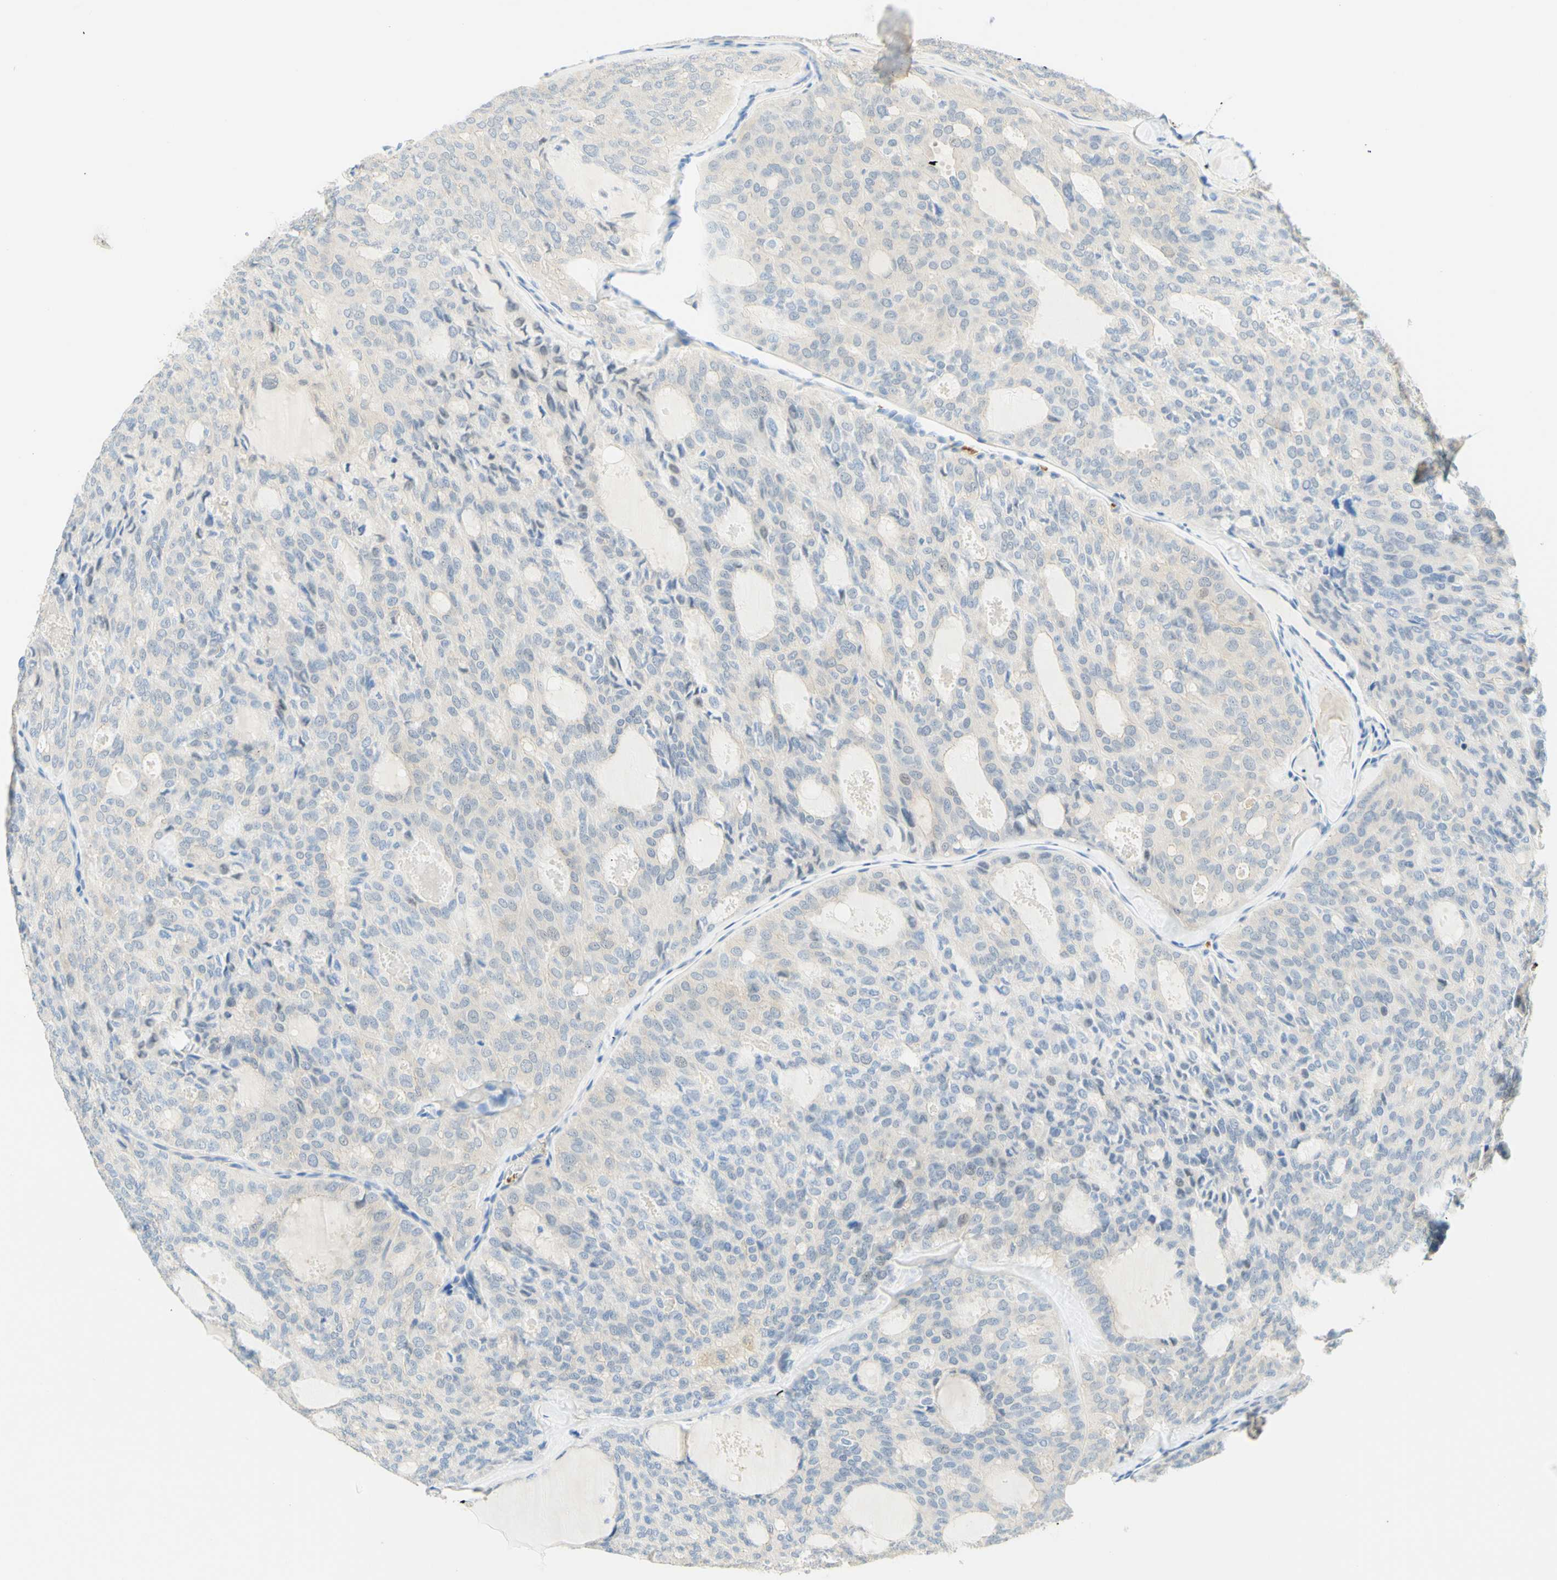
{"staining": {"intensity": "negative", "quantity": "none", "location": "none"}, "tissue": "thyroid cancer", "cell_type": "Tumor cells", "image_type": "cancer", "snomed": [{"axis": "morphology", "description": "Follicular adenoma carcinoma, NOS"}, {"axis": "topography", "description": "Thyroid gland"}], "caption": "This is an IHC micrograph of human thyroid follicular adenoma carcinoma. There is no staining in tumor cells.", "gene": "ENTREP2", "patient": {"sex": "male", "age": 75}}